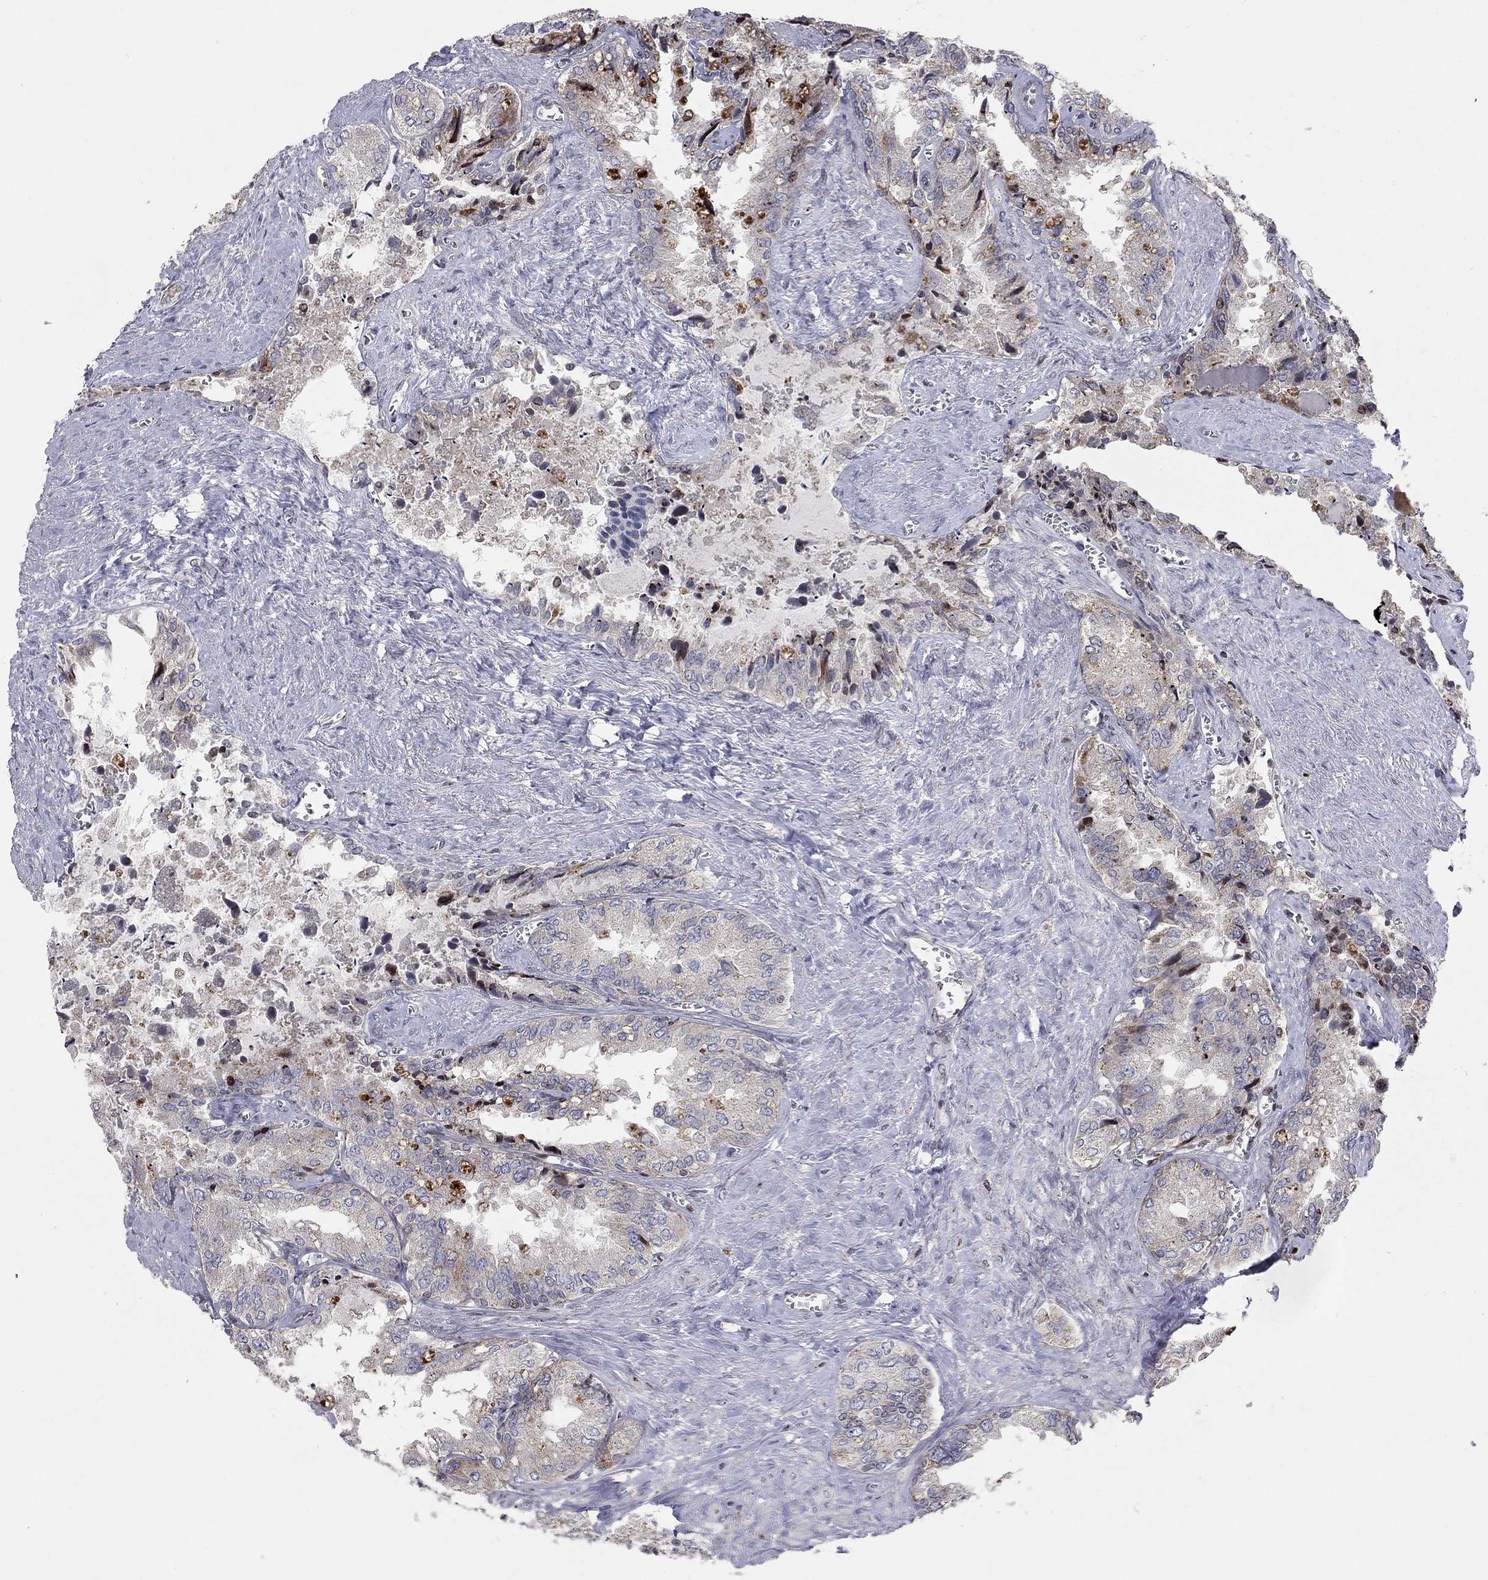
{"staining": {"intensity": "moderate", "quantity": "<25%", "location": "cytoplasmic/membranous"}, "tissue": "seminal vesicle", "cell_type": "Glandular cells", "image_type": "normal", "snomed": [{"axis": "morphology", "description": "Normal tissue, NOS"}, {"axis": "topography", "description": "Seminal veicle"}], "caption": "The micrograph displays immunohistochemical staining of benign seminal vesicle. There is moderate cytoplasmic/membranous positivity is present in about <25% of glandular cells. (Stains: DAB in brown, nuclei in blue, Microscopy: brightfield microscopy at high magnification).", "gene": "ERN2", "patient": {"sex": "male", "age": 67}}